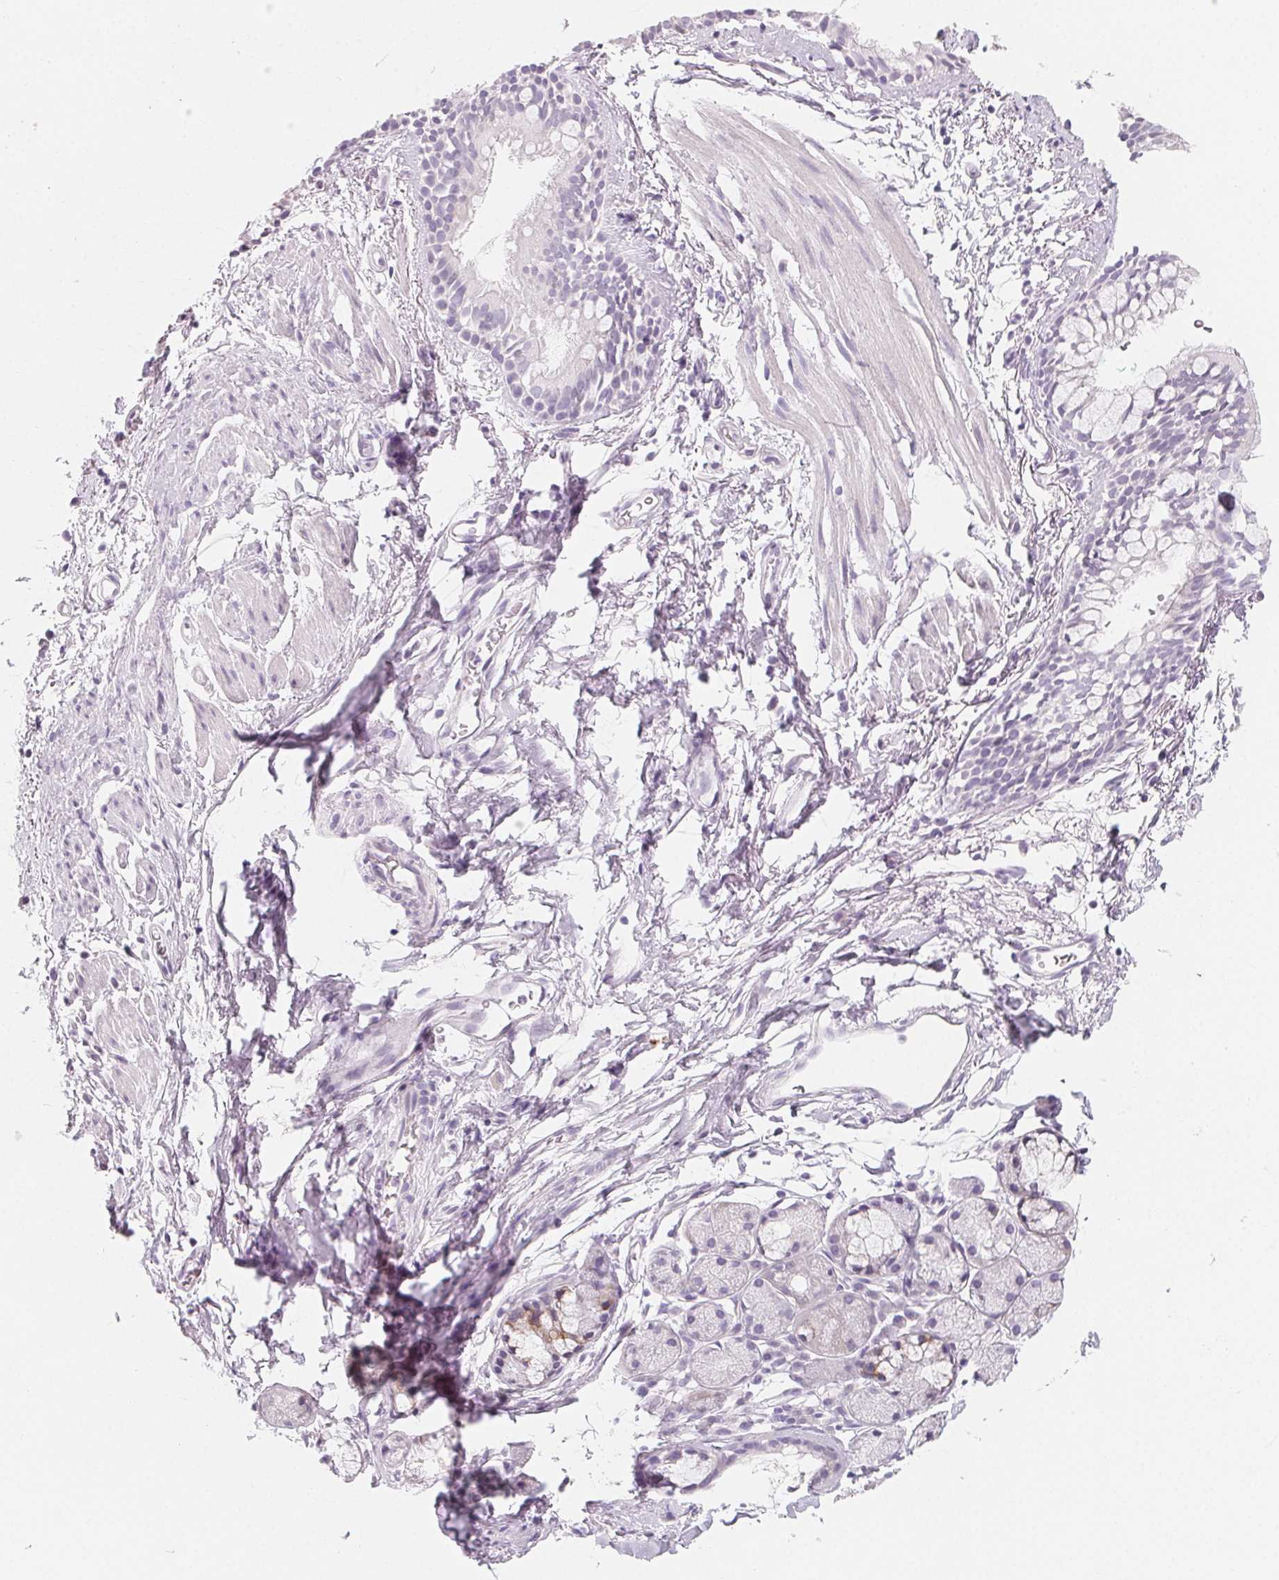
{"staining": {"intensity": "negative", "quantity": "none", "location": "none"}, "tissue": "soft tissue", "cell_type": "Fibroblasts", "image_type": "normal", "snomed": [{"axis": "morphology", "description": "Normal tissue, NOS"}, {"axis": "topography", "description": "Lymph node"}, {"axis": "topography", "description": "Cartilage tissue"}, {"axis": "topography", "description": "Bronchus"}], "caption": "Immunohistochemistry (IHC) image of unremarkable soft tissue: human soft tissue stained with DAB reveals no significant protein positivity in fibroblasts.", "gene": "SH3GL2", "patient": {"sex": "female", "age": 70}}